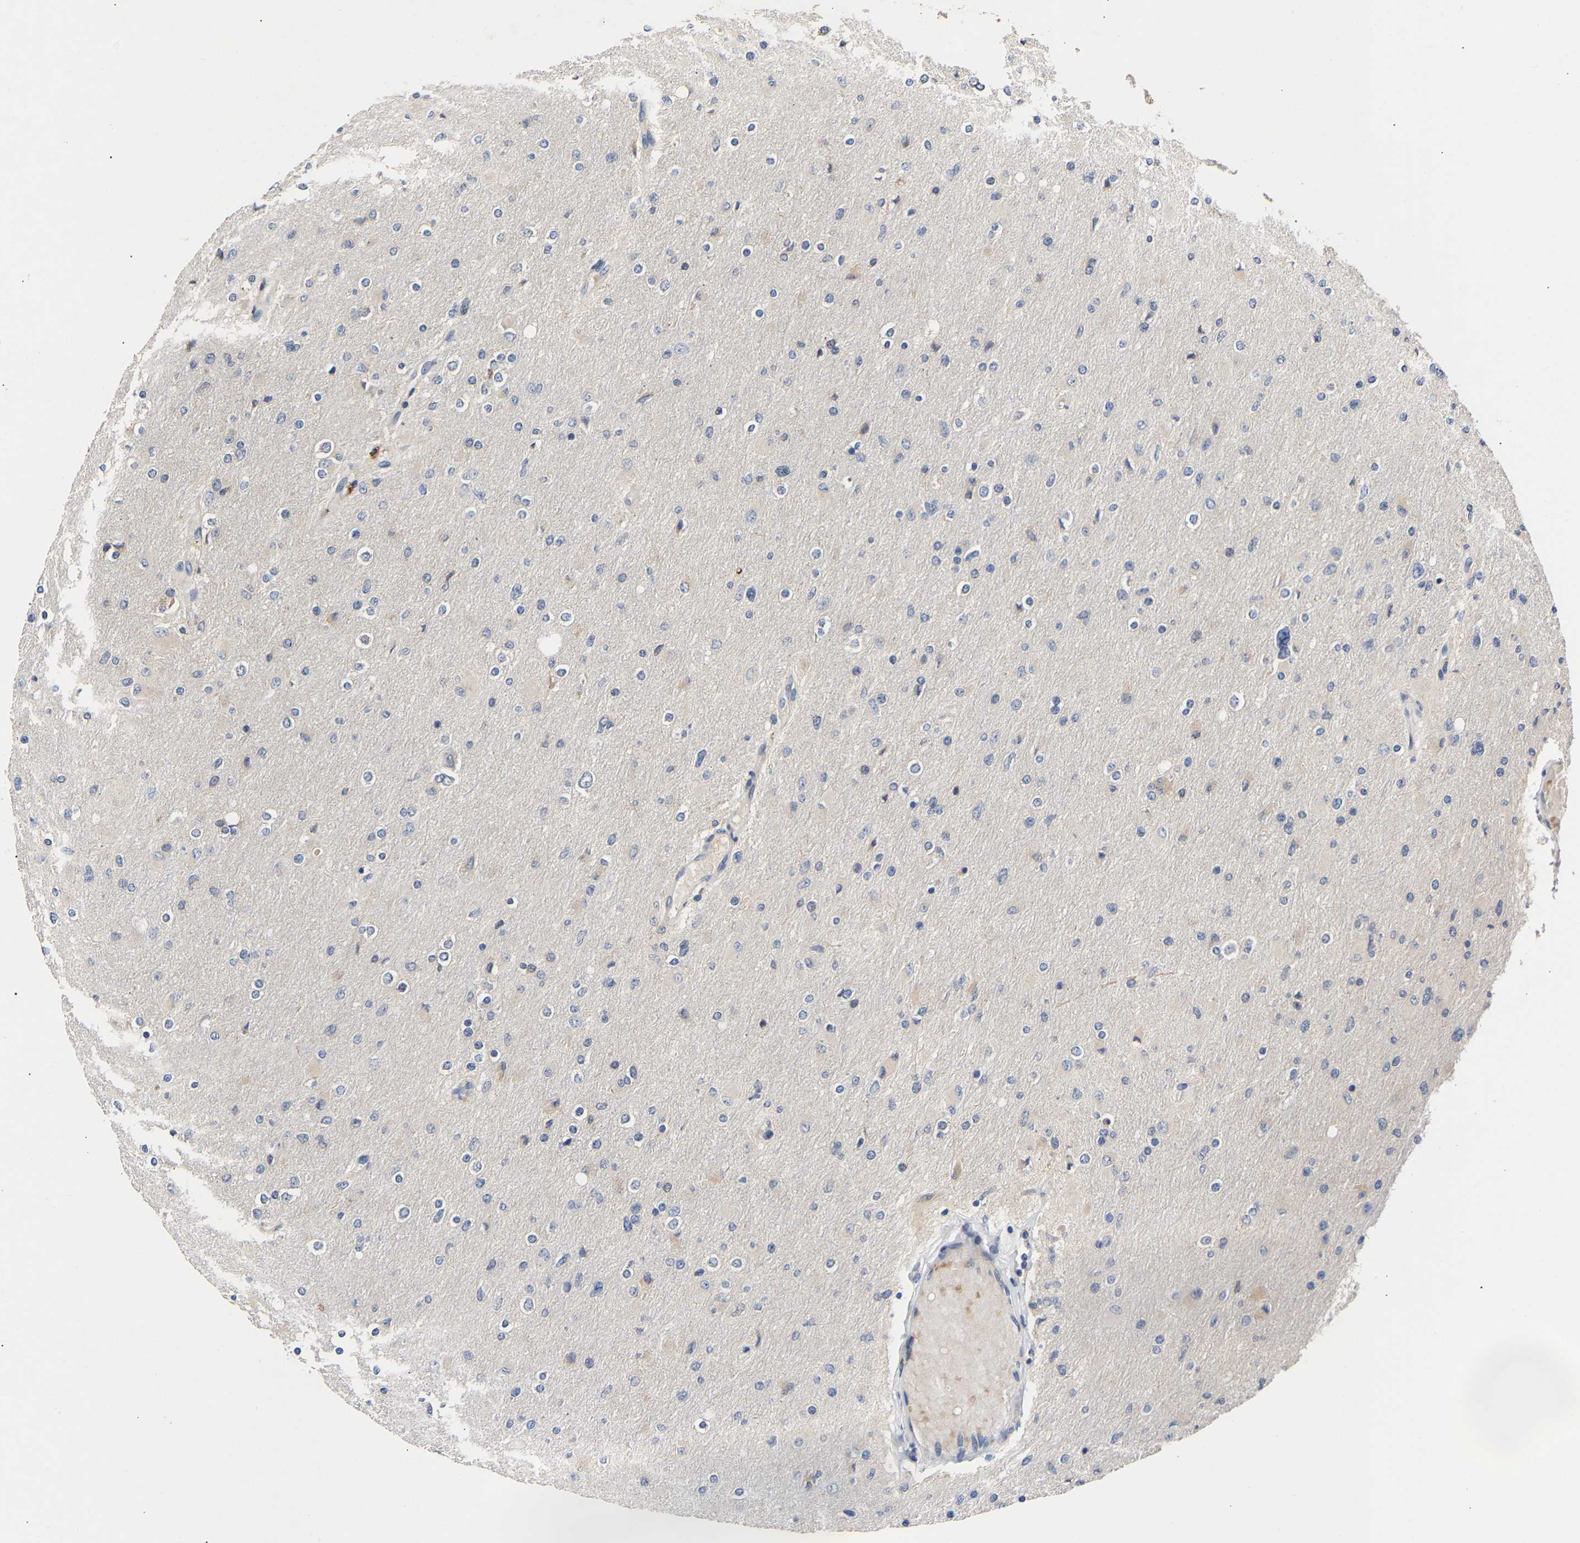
{"staining": {"intensity": "negative", "quantity": "none", "location": "none"}, "tissue": "glioma", "cell_type": "Tumor cells", "image_type": "cancer", "snomed": [{"axis": "morphology", "description": "Glioma, malignant, High grade"}, {"axis": "topography", "description": "Cerebral cortex"}], "caption": "An immunohistochemistry micrograph of glioma is shown. There is no staining in tumor cells of glioma.", "gene": "KASH5", "patient": {"sex": "female", "age": 36}}